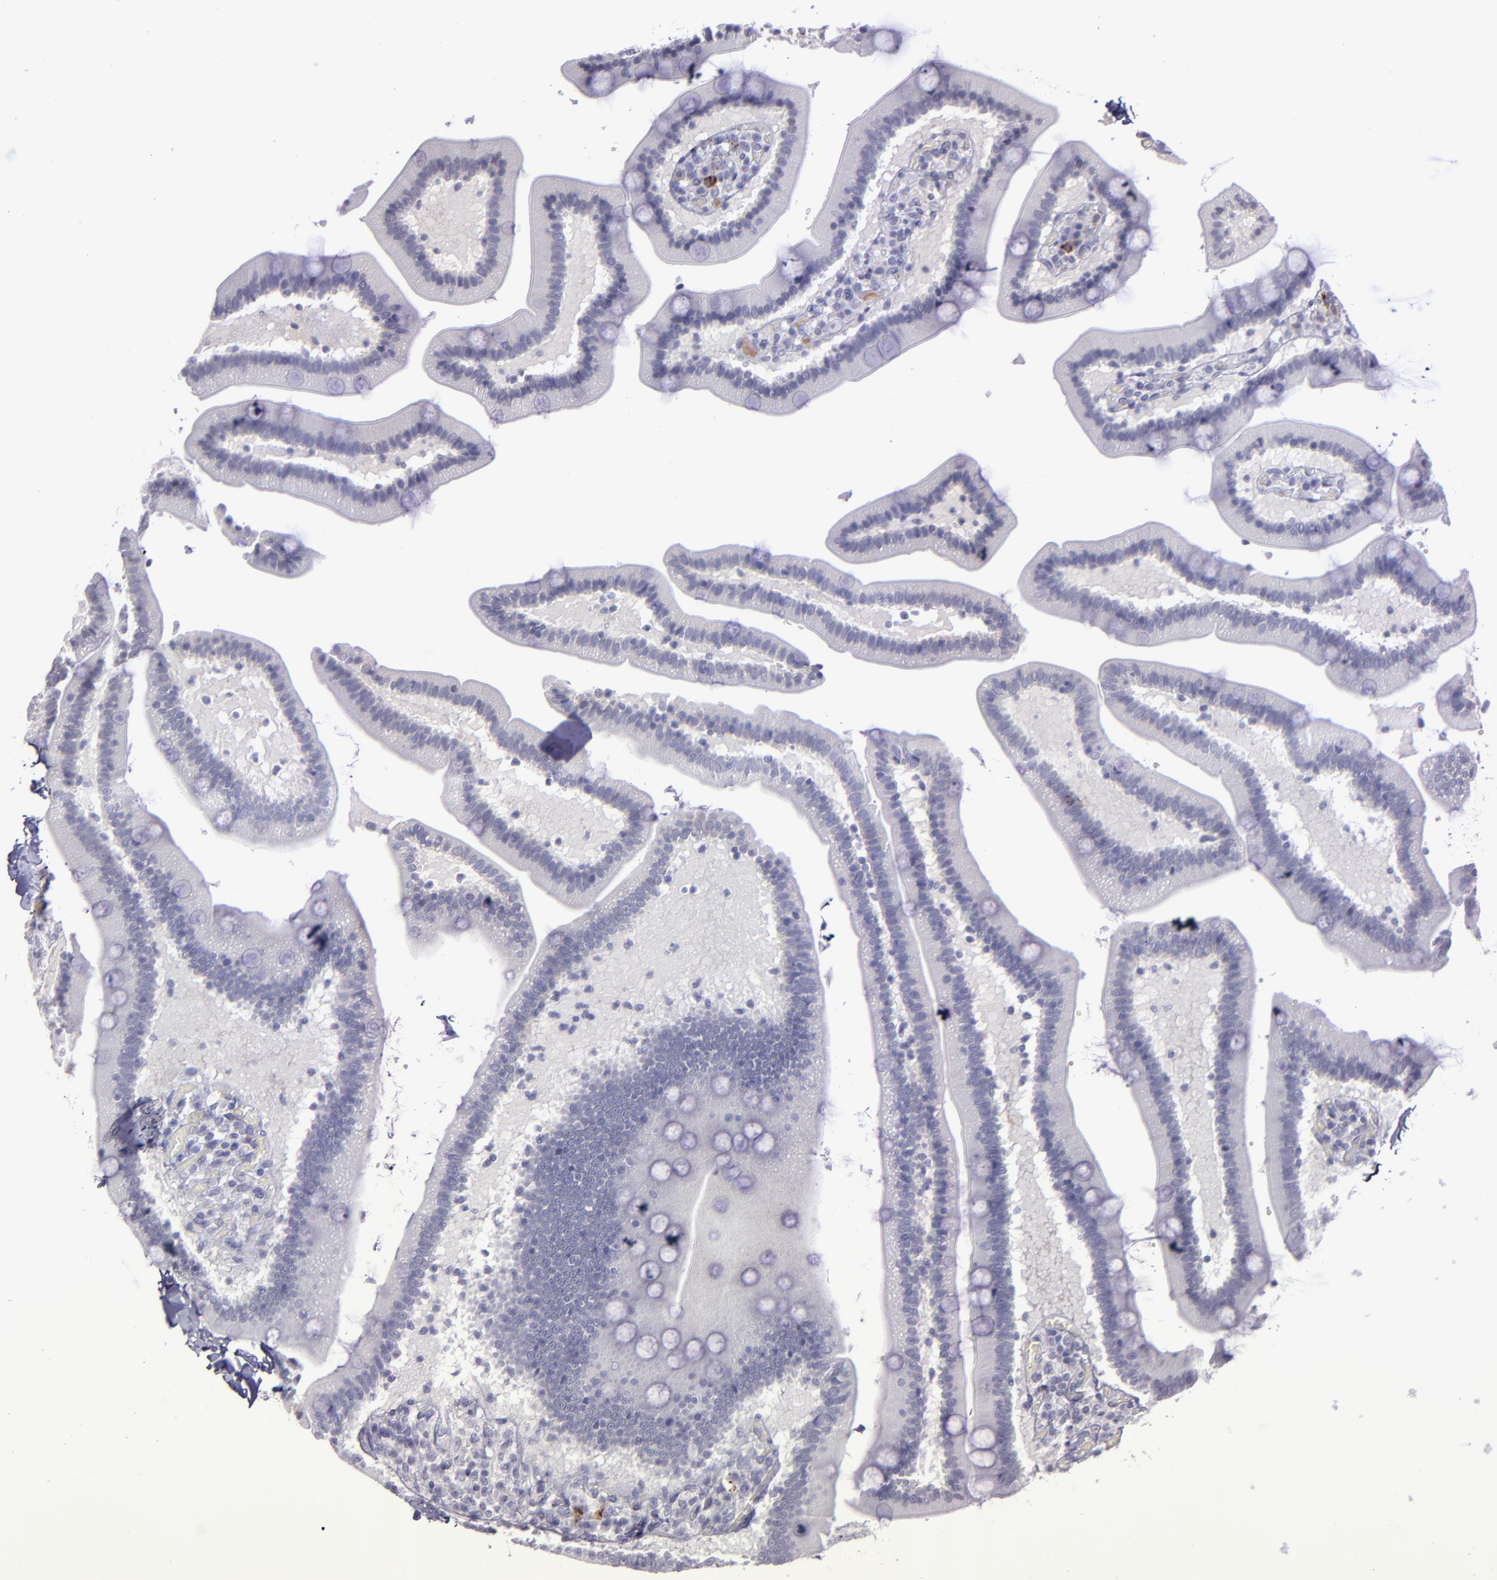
{"staining": {"intensity": "negative", "quantity": "none", "location": "none"}, "tissue": "duodenum", "cell_type": "Glandular cells", "image_type": "normal", "snomed": [{"axis": "morphology", "description": "Normal tissue, NOS"}, {"axis": "topography", "description": "Duodenum"}], "caption": "Immunohistochemical staining of unremarkable duodenum demonstrates no significant expression in glandular cells. (DAB (3,3'-diaminobenzidine) immunohistochemistry (IHC), high magnification).", "gene": "MASP1", "patient": {"sex": "male", "age": 66}}